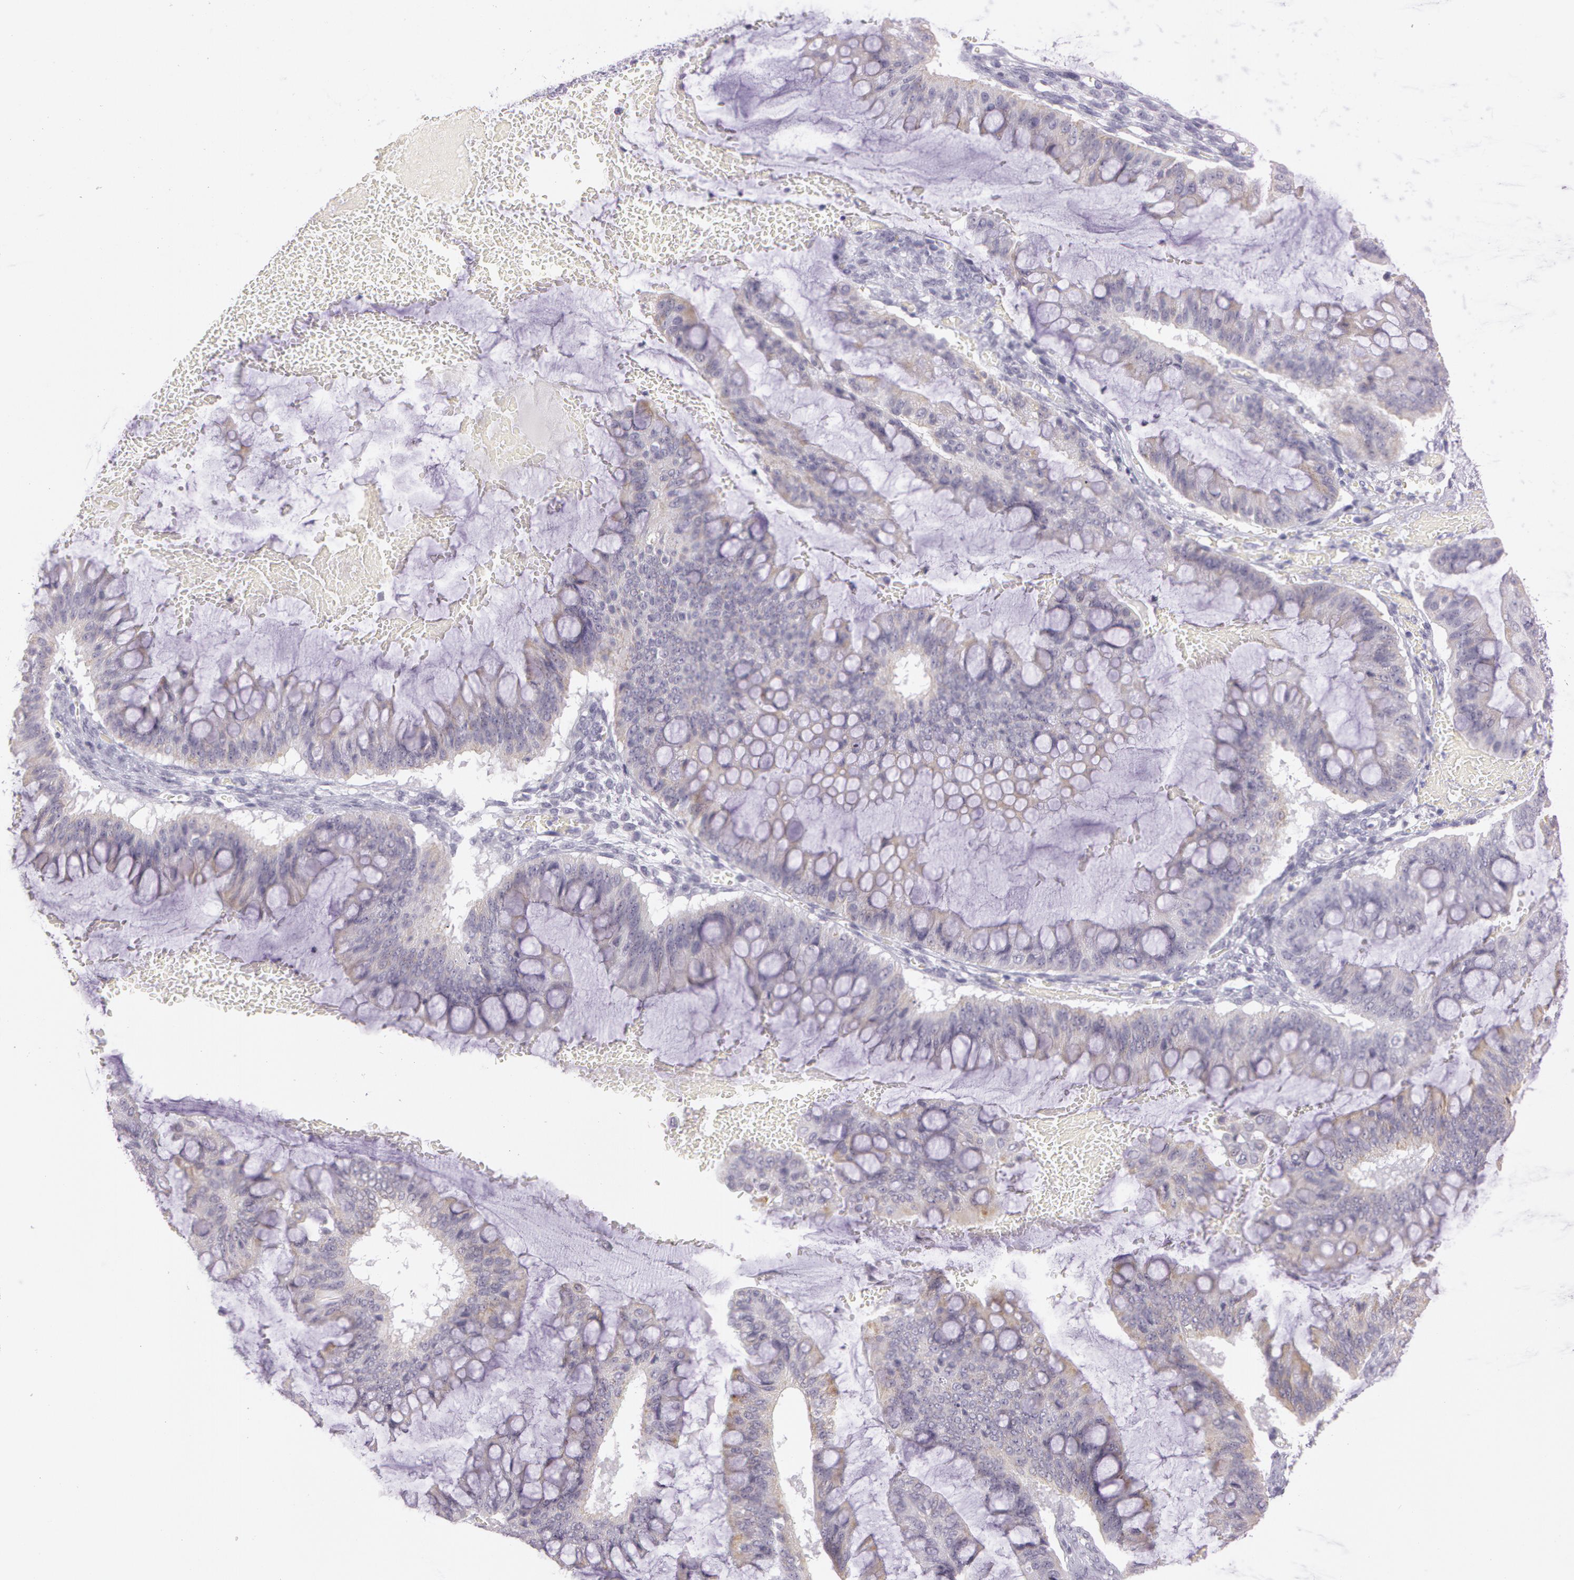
{"staining": {"intensity": "negative", "quantity": "none", "location": "none"}, "tissue": "ovarian cancer", "cell_type": "Tumor cells", "image_type": "cancer", "snomed": [{"axis": "morphology", "description": "Cystadenocarcinoma, mucinous, NOS"}, {"axis": "topography", "description": "Ovary"}], "caption": "An image of human ovarian mucinous cystadenocarcinoma is negative for staining in tumor cells.", "gene": "OTC", "patient": {"sex": "female", "age": 73}}